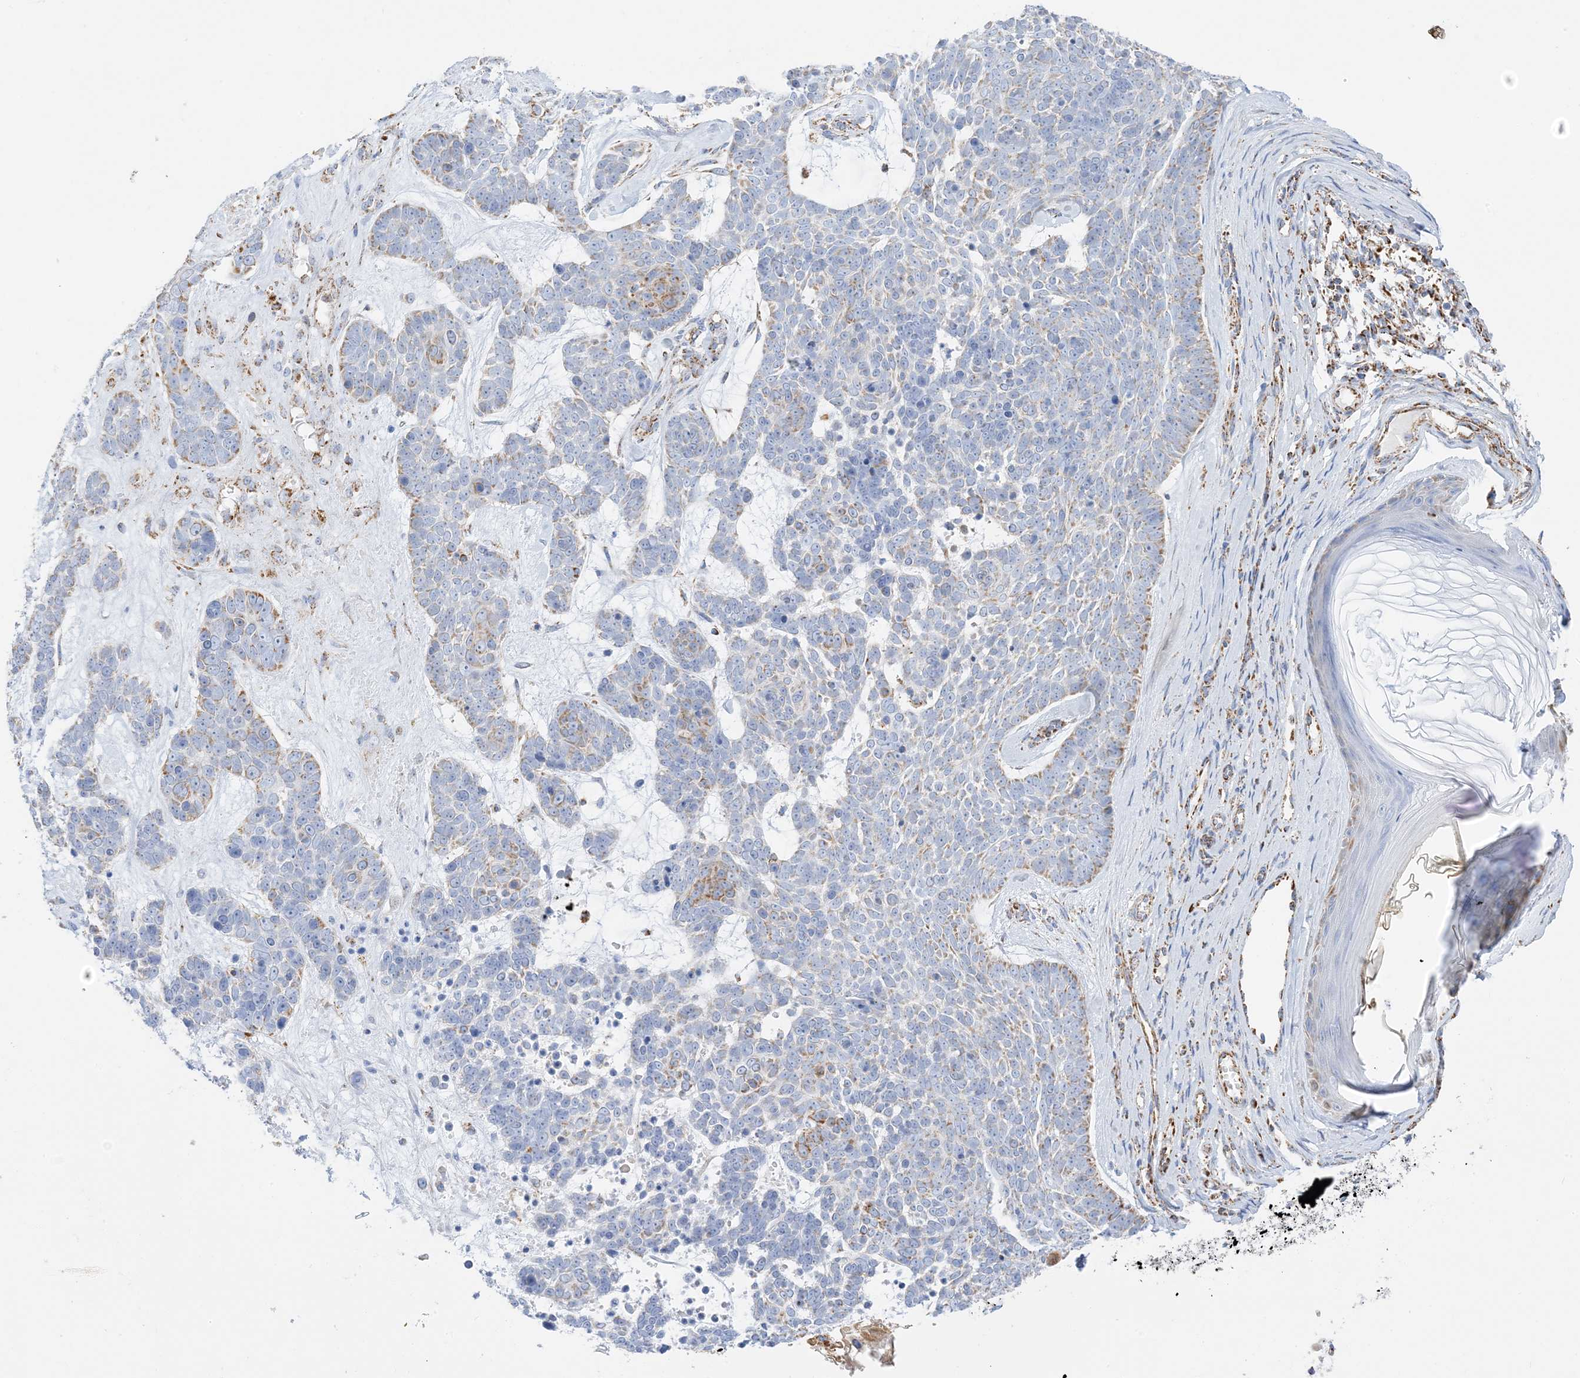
{"staining": {"intensity": "moderate", "quantity": "<25%", "location": "cytoplasmic/membranous"}, "tissue": "skin cancer", "cell_type": "Tumor cells", "image_type": "cancer", "snomed": [{"axis": "morphology", "description": "Basal cell carcinoma"}, {"axis": "topography", "description": "Skin"}], "caption": "Tumor cells show moderate cytoplasmic/membranous staining in about <25% of cells in skin cancer (basal cell carcinoma).", "gene": "CAPN13", "patient": {"sex": "female", "age": 81}}